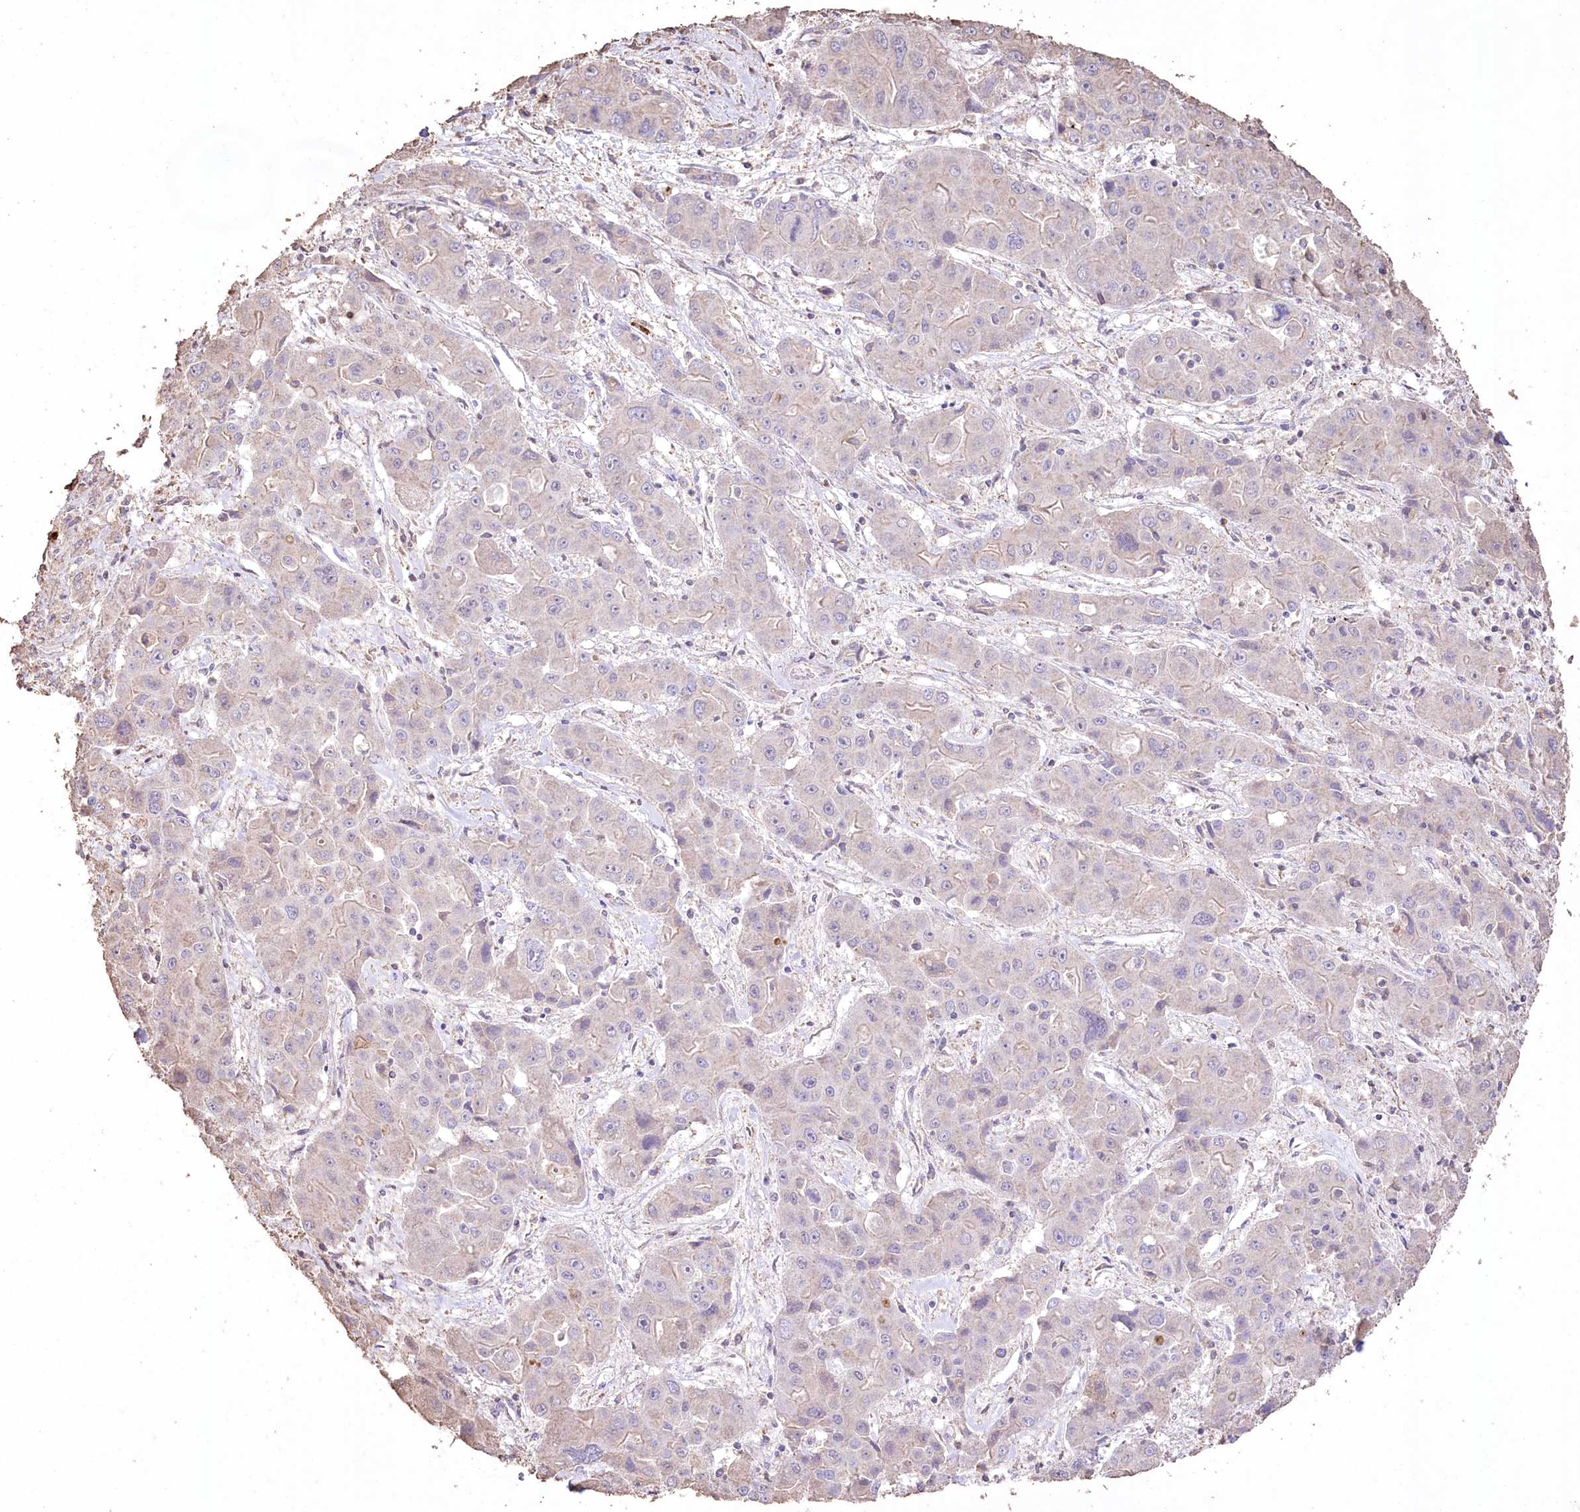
{"staining": {"intensity": "weak", "quantity": "<25%", "location": "cytoplasmic/membranous"}, "tissue": "liver cancer", "cell_type": "Tumor cells", "image_type": "cancer", "snomed": [{"axis": "morphology", "description": "Cholangiocarcinoma"}, {"axis": "topography", "description": "Liver"}], "caption": "DAB immunohistochemical staining of human cholangiocarcinoma (liver) reveals no significant staining in tumor cells.", "gene": "IREB2", "patient": {"sex": "male", "age": 67}}